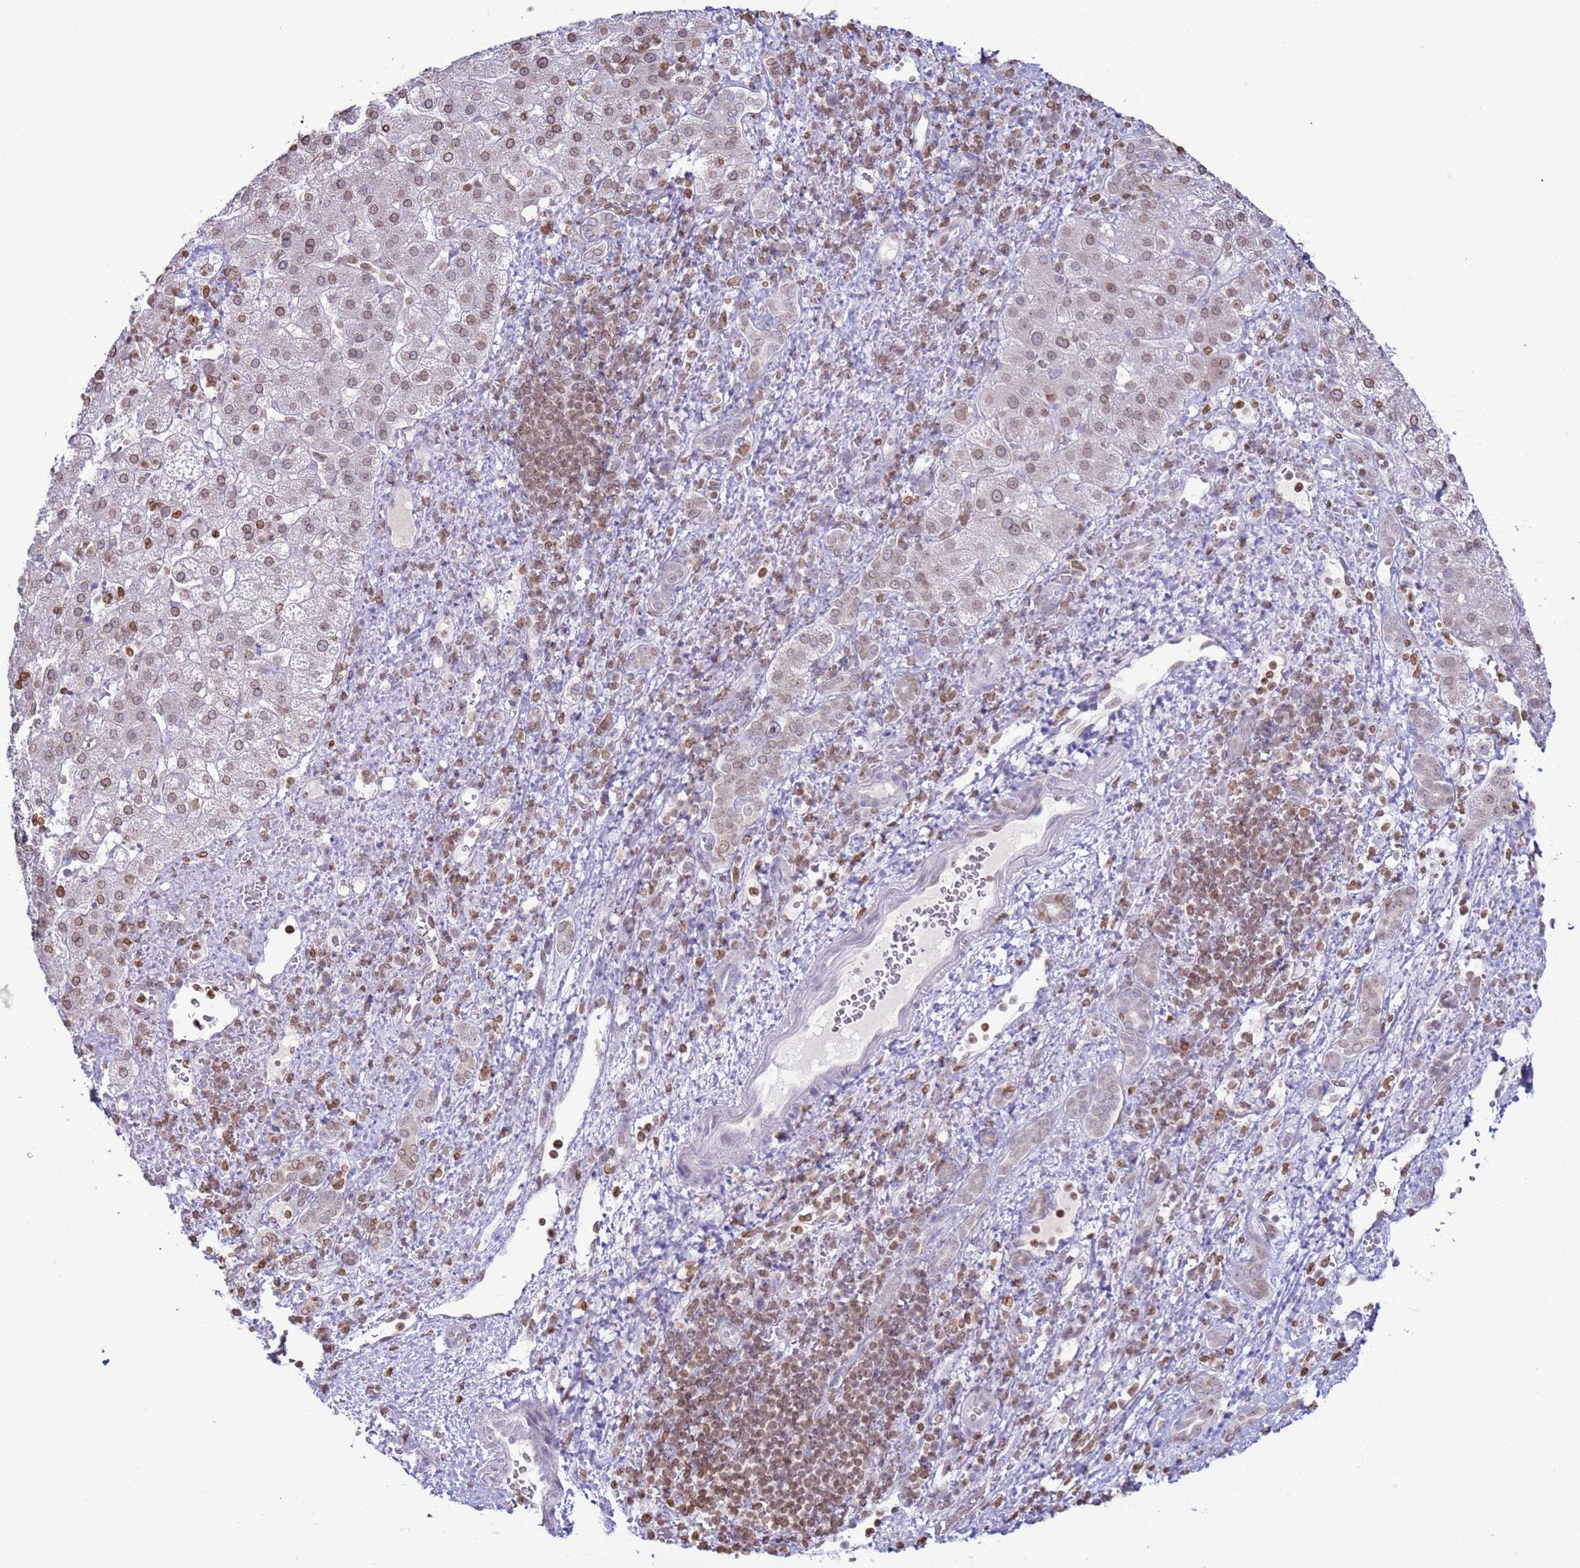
{"staining": {"intensity": "moderate", "quantity": ">75%", "location": "cytoplasmic/membranous,nuclear"}, "tissue": "liver cancer", "cell_type": "Tumor cells", "image_type": "cancer", "snomed": [{"axis": "morphology", "description": "Normal tissue, NOS"}, {"axis": "morphology", "description": "Carcinoma, Hepatocellular, NOS"}, {"axis": "topography", "description": "Liver"}], "caption": "Immunohistochemistry (DAB (3,3'-diaminobenzidine)) staining of liver cancer (hepatocellular carcinoma) displays moderate cytoplasmic/membranous and nuclear protein positivity in approximately >75% of tumor cells. The protein of interest is stained brown, and the nuclei are stained in blue (DAB (3,3'-diaminobenzidine) IHC with brightfield microscopy, high magnification).", "gene": "DHX37", "patient": {"sex": "male", "age": 57}}